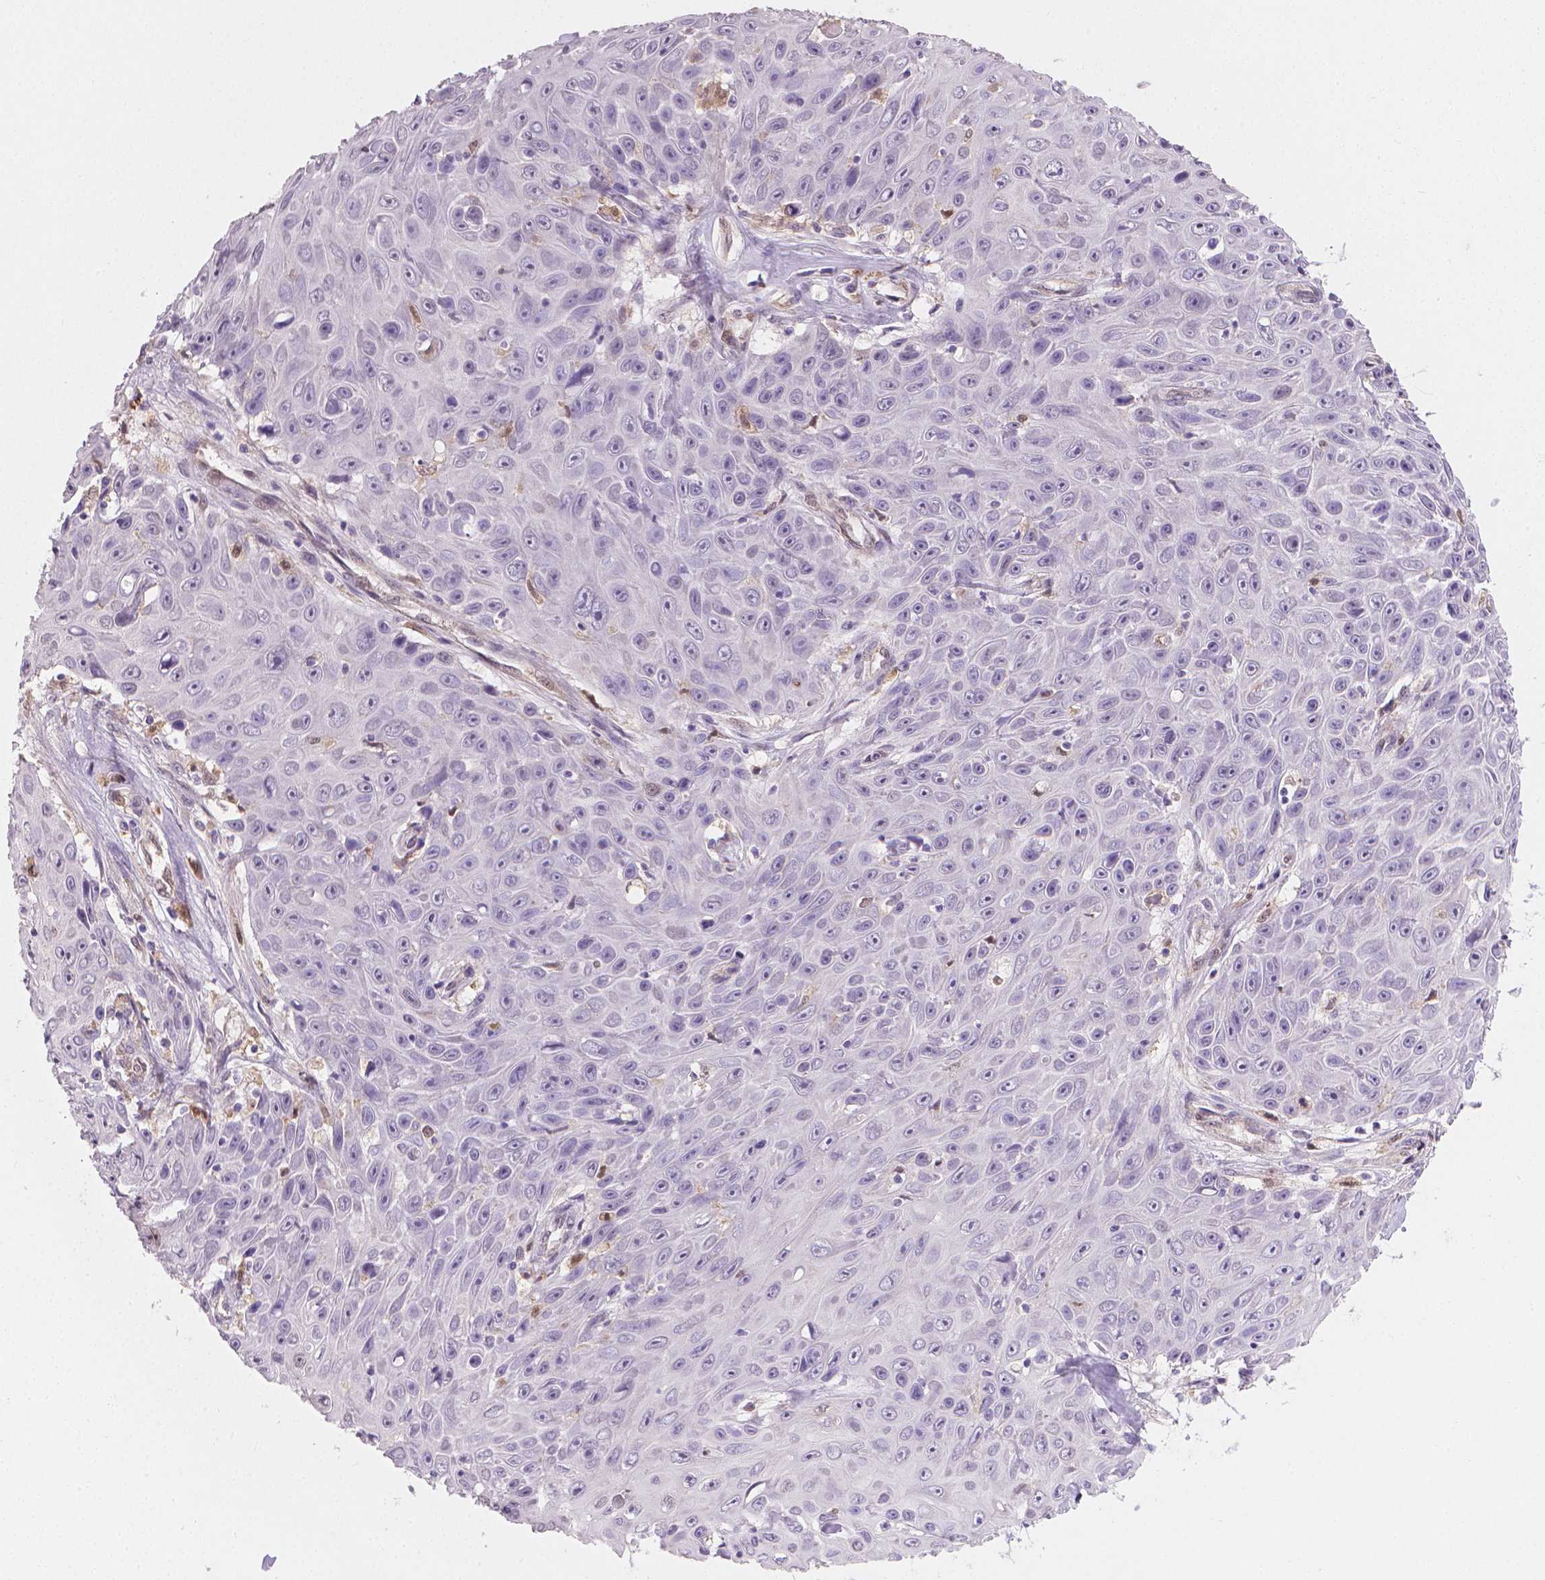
{"staining": {"intensity": "negative", "quantity": "none", "location": "none"}, "tissue": "skin cancer", "cell_type": "Tumor cells", "image_type": "cancer", "snomed": [{"axis": "morphology", "description": "Squamous cell carcinoma, NOS"}, {"axis": "topography", "description": "Skin"}], "caption": "The immunohistochemistry (IHC) micrograph has no significant positivity in tumor cells of squamous cell carcinoma (skin) tissue.", "gene": "TNFAIP2", "patient": {"sex": "male", "age": 82}}